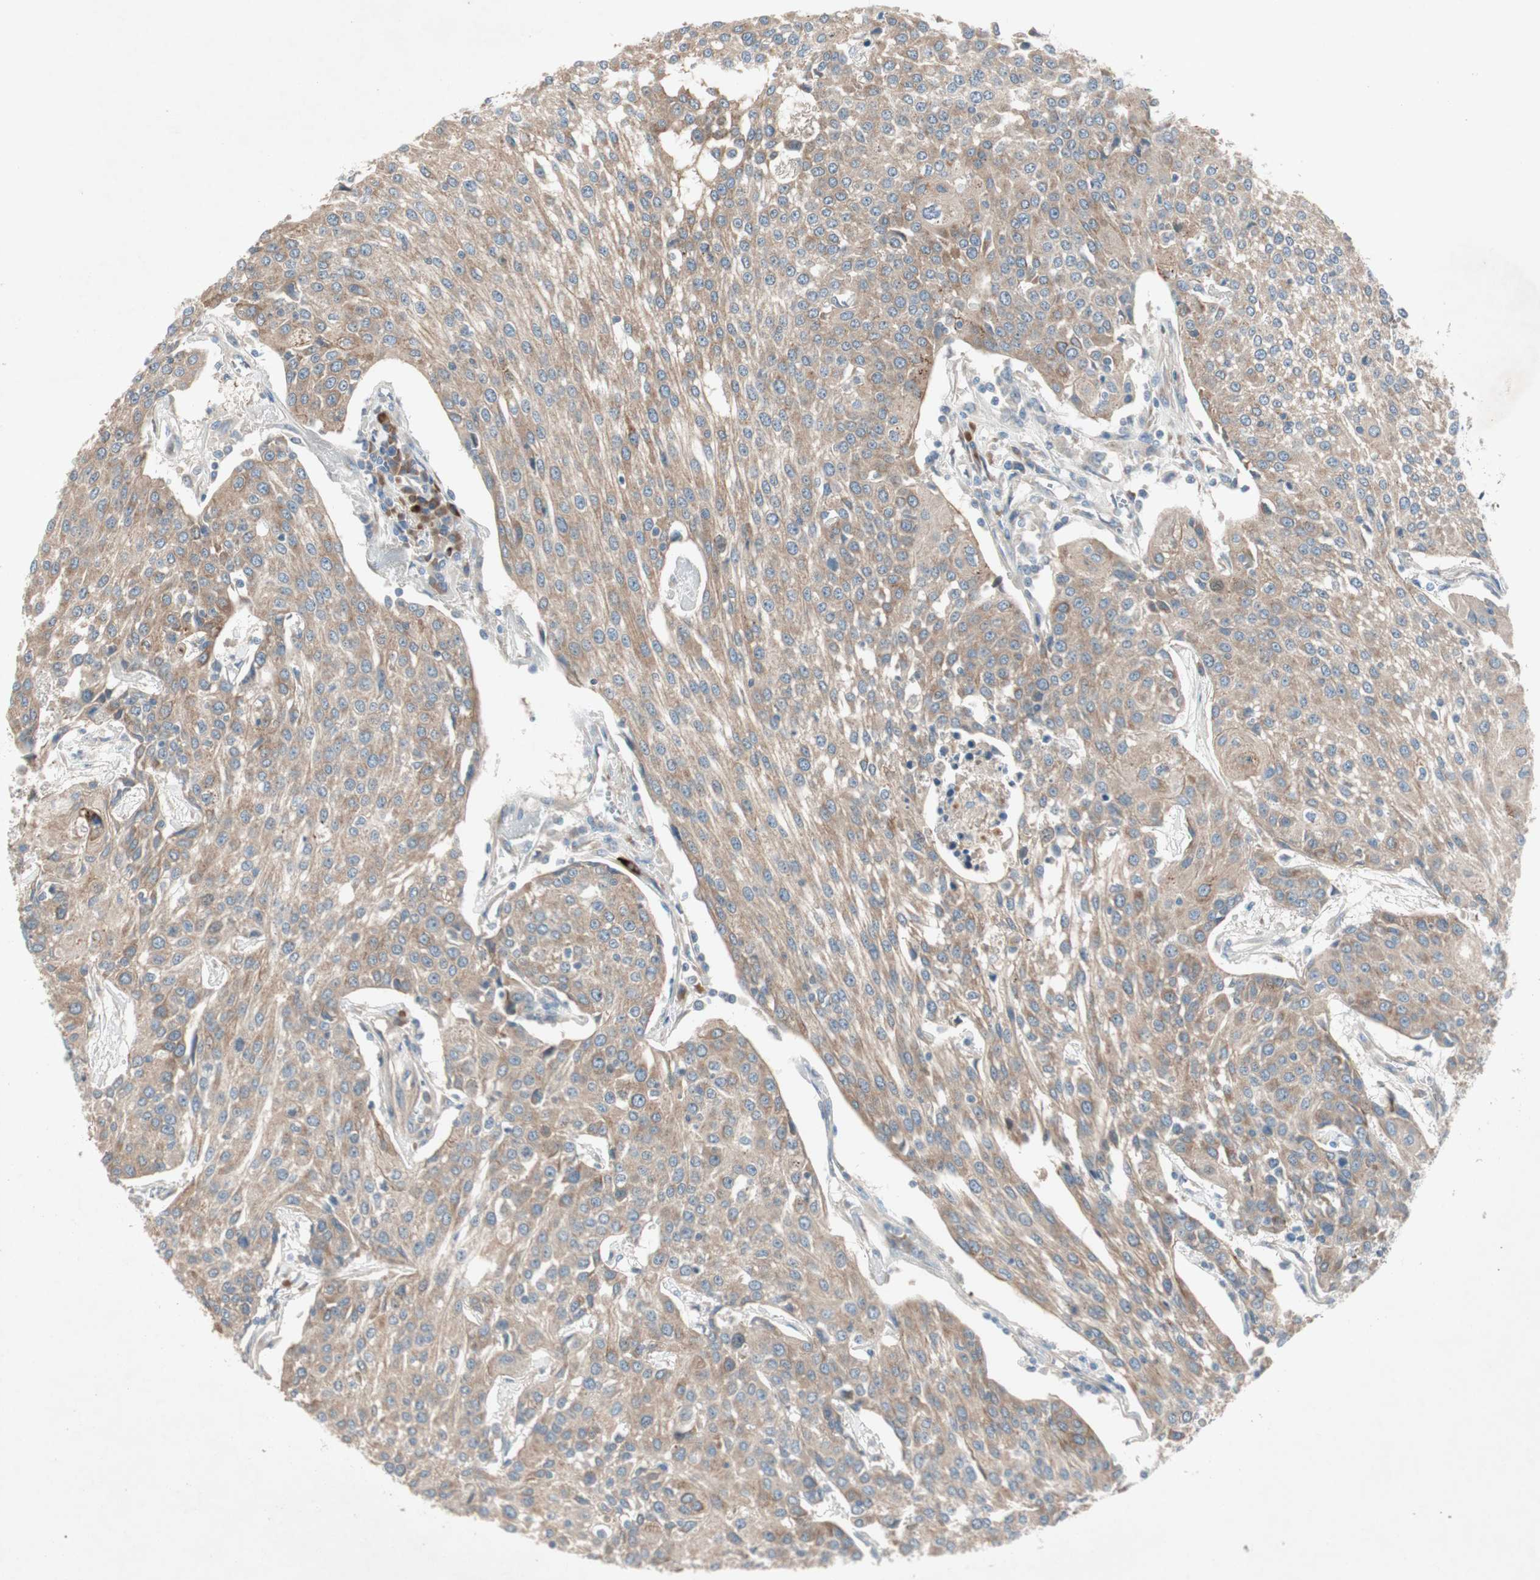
{"staining": {"intensity": "weak", "quantity": ">75%", "location": "cytoplasmic/membranous"}, "tissue": "urothelial cancer", "cell_type": "Tumor cells", "image_type": "cancer", "snomed": [{"axis": "morphology", "description": "Urothelial carcinoma, High grade"}, {"axis": "topography", "description": "Urinary bladder"}], "caption": "Weak cytoplasmic/membranous expression is identified in approximately >75% of tumor cells in high-grade urothelial carcinoma. (Brightfield microscopy of DAB IHC at high magnification).", "gene": "APOO", "patient": {"sex": "female", "age": 85}}